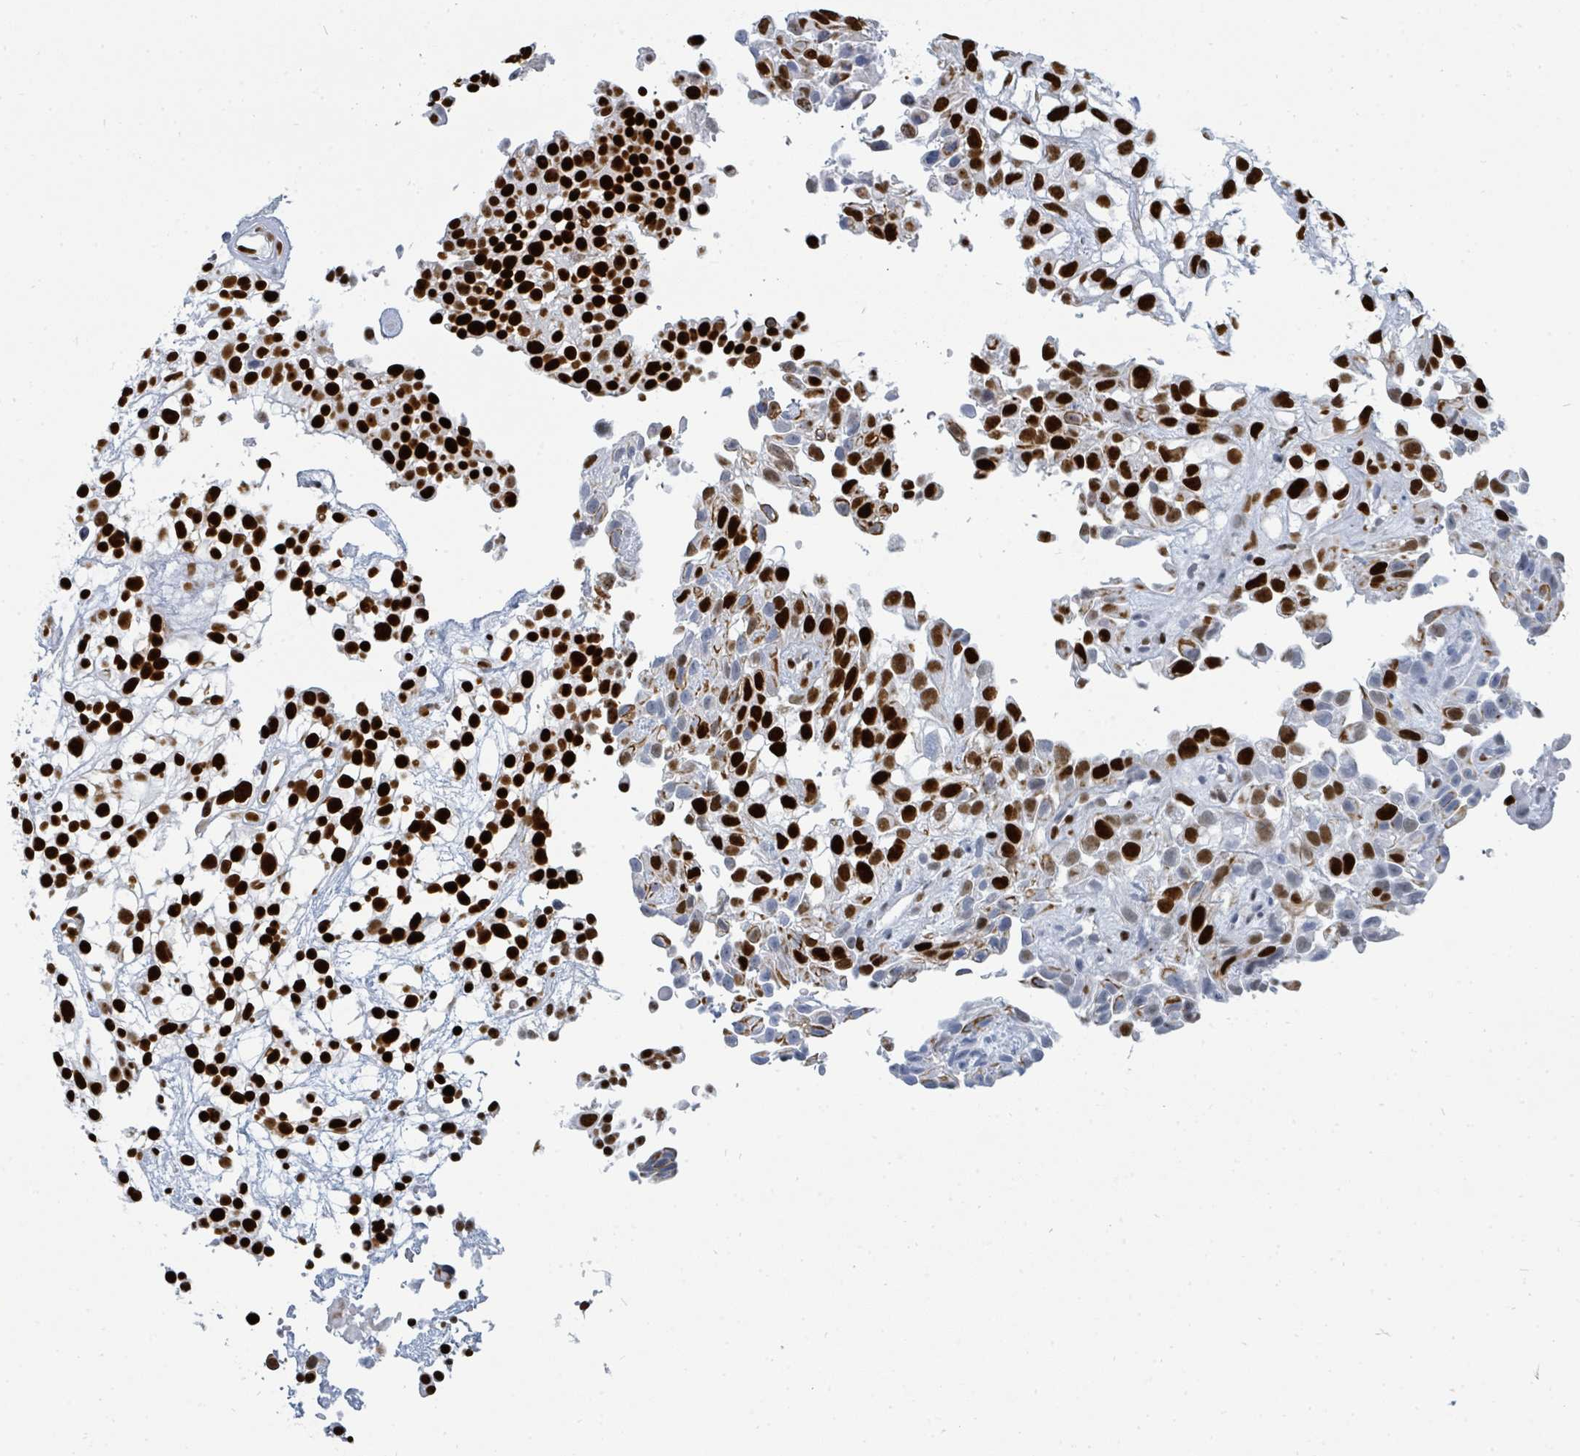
{"staining": {"intensity": "strong", "quantity": ">75%", "location": "nuclear"}, "tissue": "urothelial cancer", "cell_type": "Tumor cells", "image_type": "cancer", "snomed": [{"axis": "morphology", "description": "Urothelial carcinoma, High grade"}, {"axis": "topography", "description": "Urinary bladder"}], "caption": "Immunohistochemistry (IHC) micrograph of urothelial cancer stained for a protein (brown), which demonstrates high levels of strong nuclear staining in approximately >75% of tumor cells.", "gene": "SUMO4", "patient": {"sex": "male", "age": 56}}